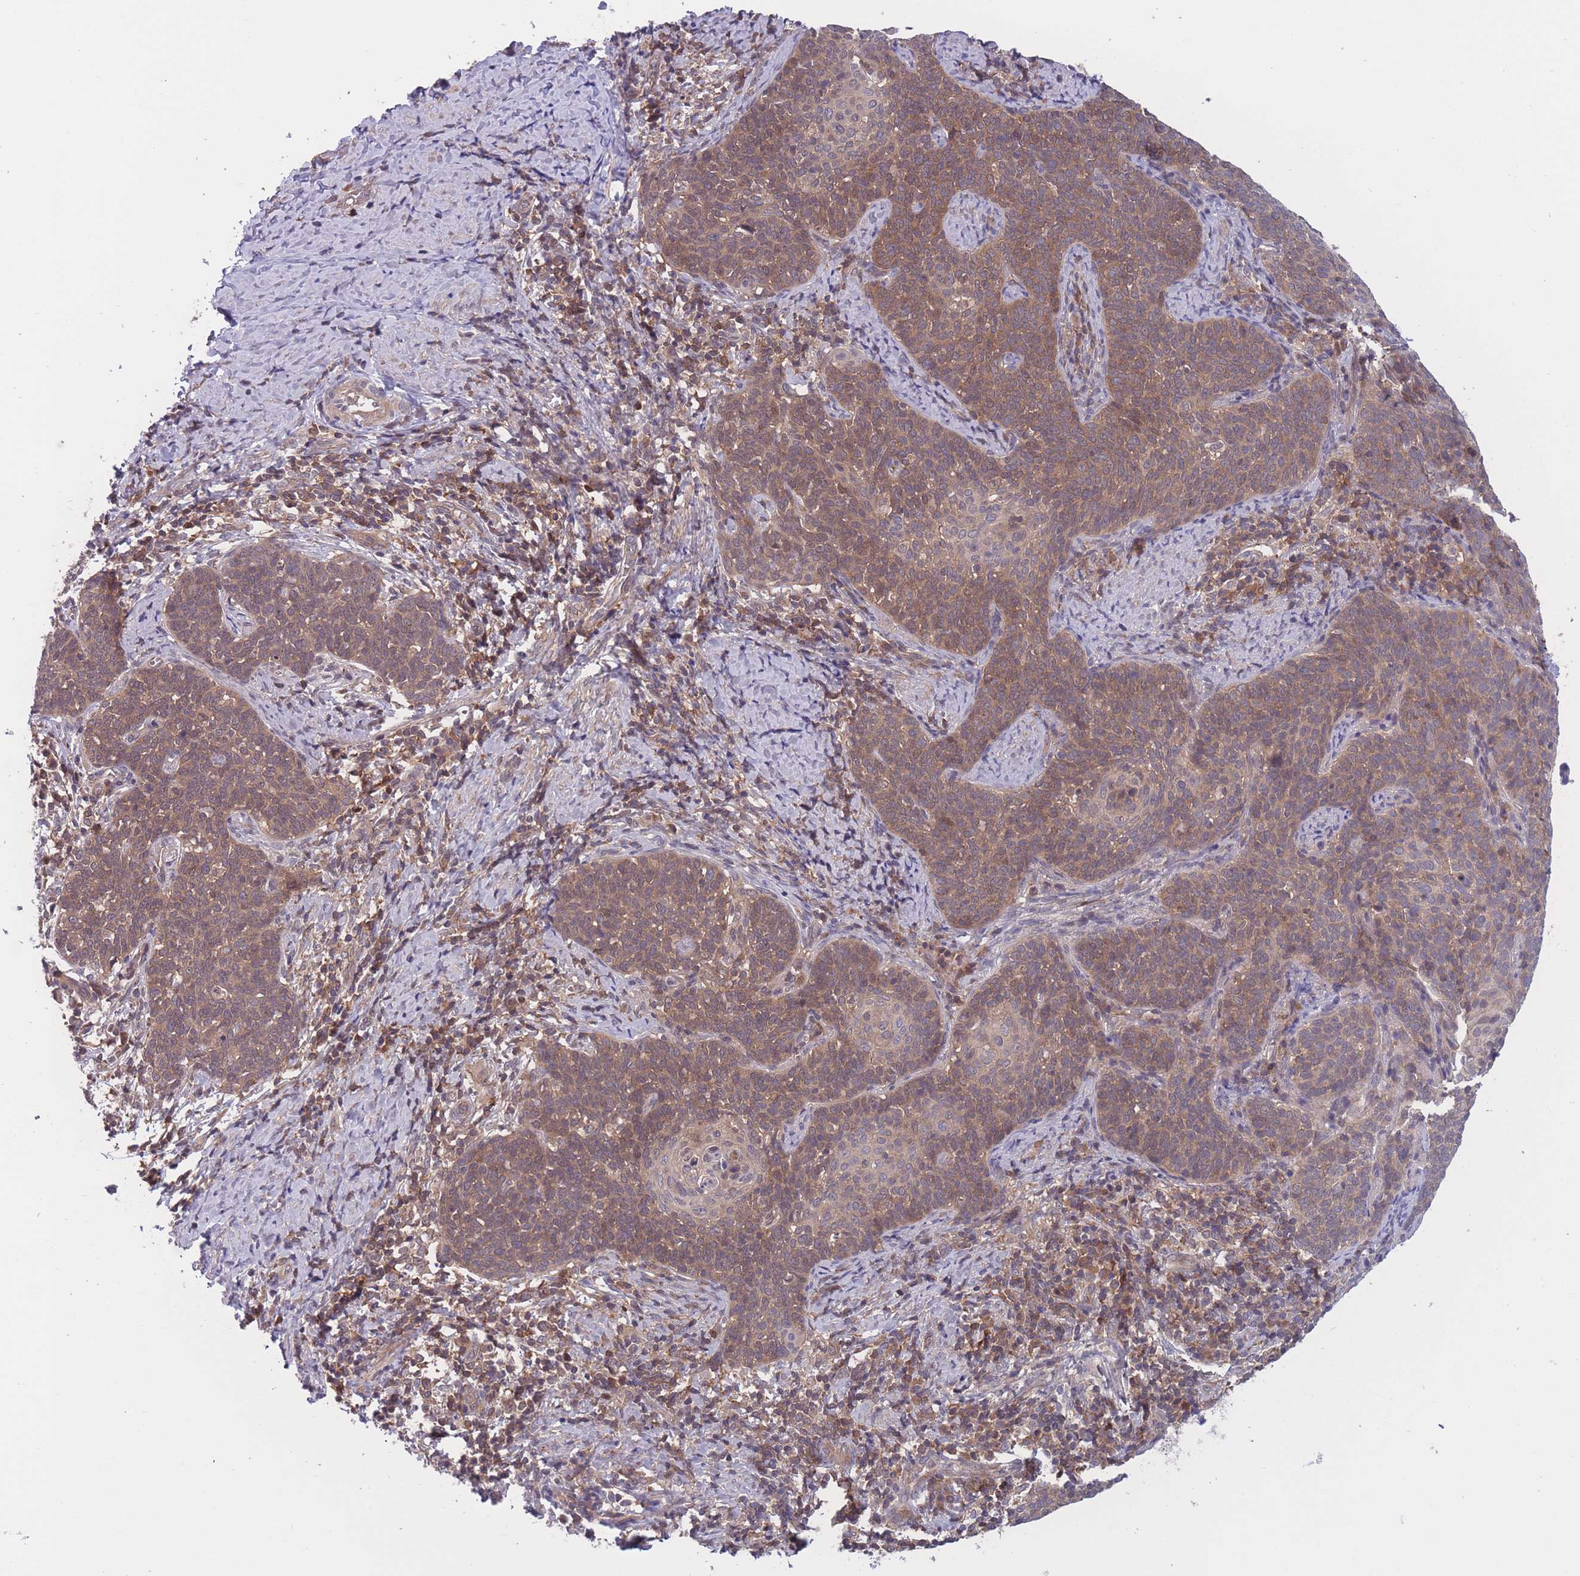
{"staining": {"intensity": "moderate", "quantity": ">75%", "location": "cytoplasmic/membranous"}, "tissue": "cervical cancer", "cell_type": "Tumor cells", "image_type": "cancer", "snomed": [{"axis": "morphology", "description": "Normal tissue, NOS"}, {"axis": "morphology", "description": "Squamous cell carcinoma, NOS"}, {"axis": "topography", "description": "Cervix"}], "caption": "Cervical cancer (squamous cell carcinoma) tissue demonstrates moderate cytoplasmic/membranous expression in about >75% of tumor cells, visualized by immunohistochemistry. The protein of interest is shown in brown color, while the nuclei are stained blue.", "gene": "UBE2N", "patient": {"sex": "female", "age": 39}}